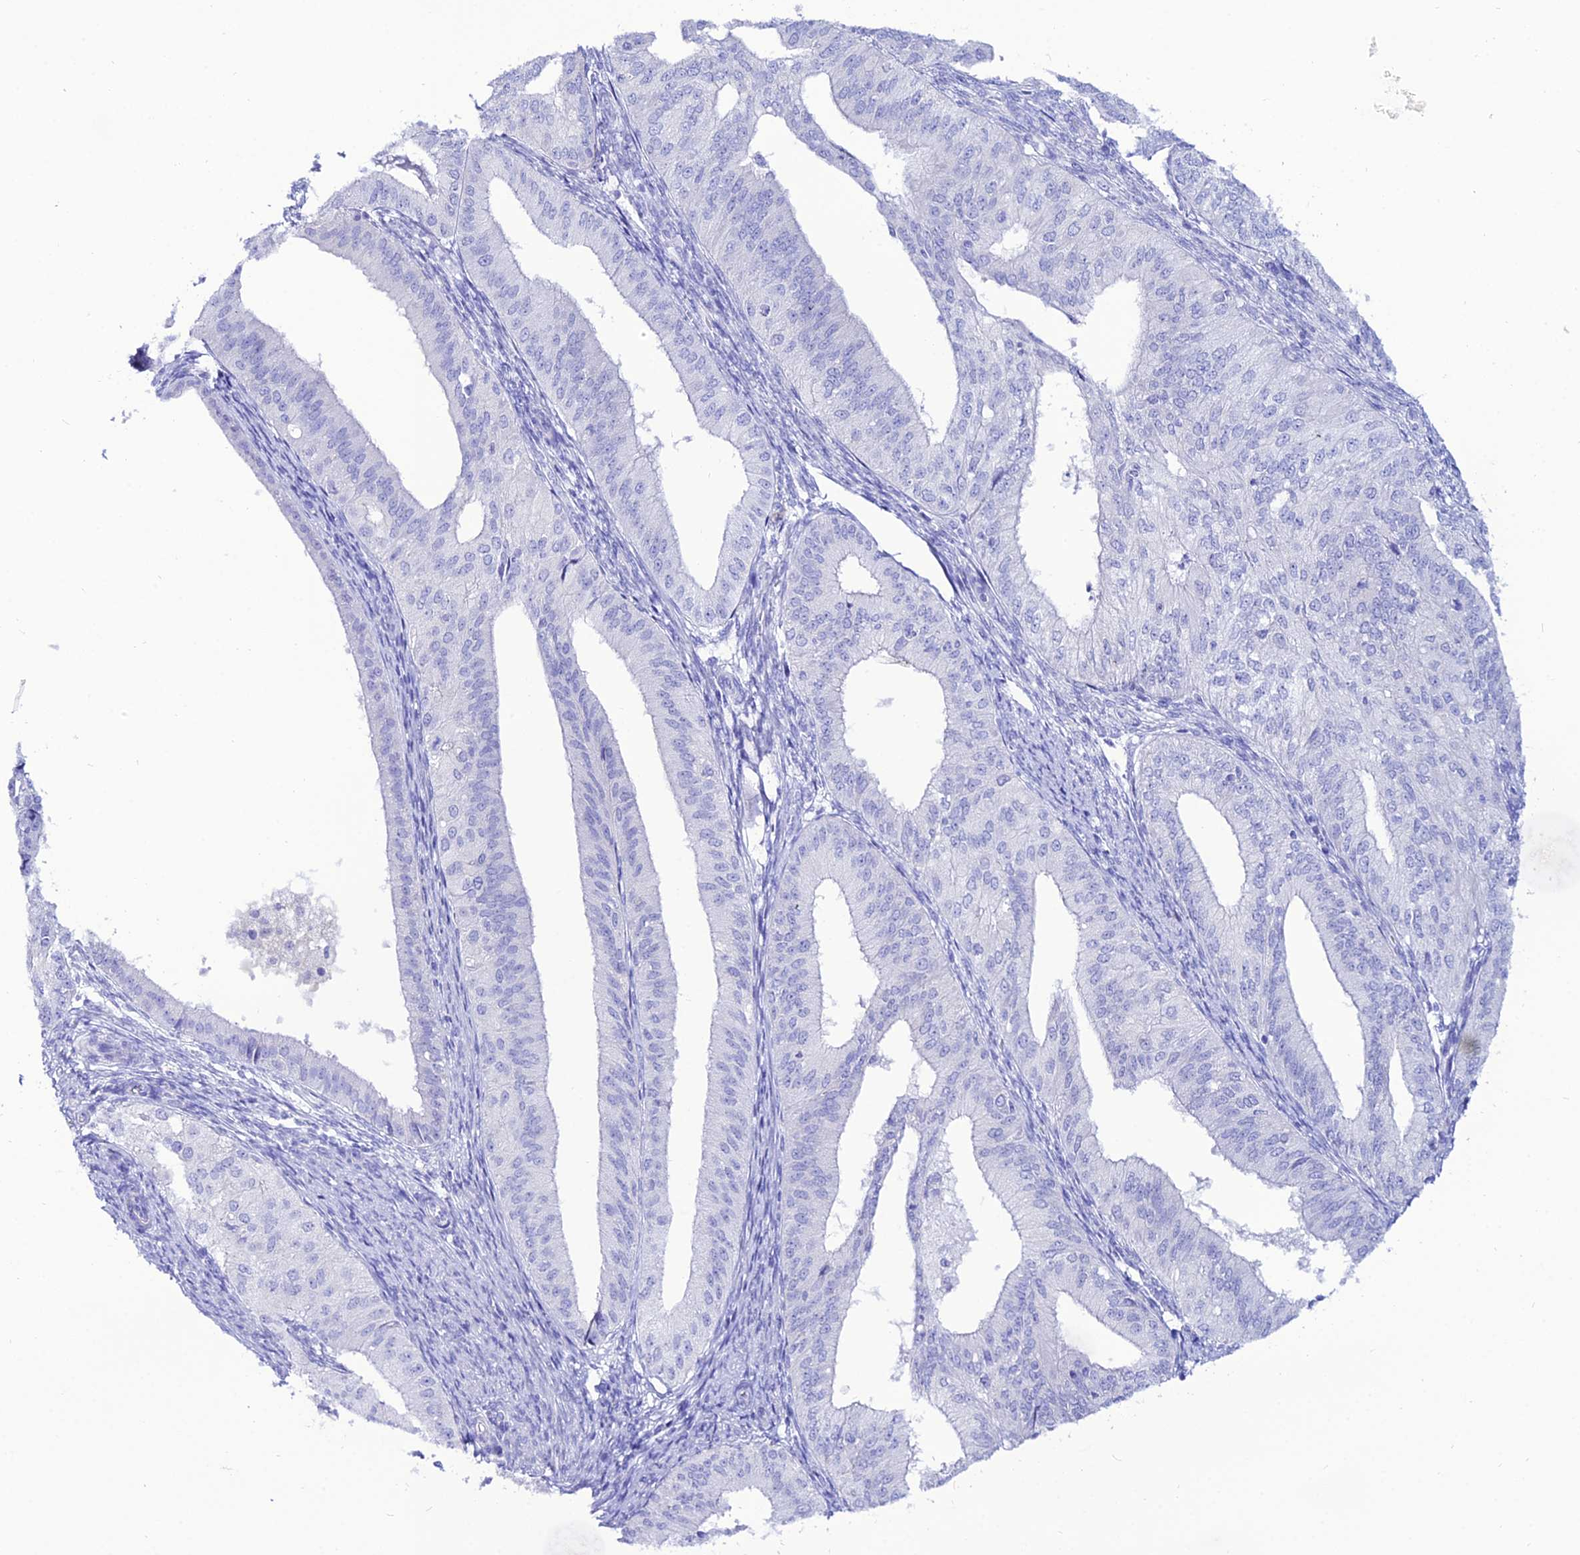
{"staining": {"intensity": "negative", "quantity": "none", "location": "none"}, "tissue": "endometrial cancer", "cell_type": "Tumor cells", "image_type": "cancer", "snomed": [{"axis": "morphology", "description": "Adenocarcinoma, NOS"}, {"axis": "topography", "description": "Endometrium"}], "caption": "Tumor cells are negative for brown protein staining in endometrial cancer (adenocarcinoma).", "gene": "OR4D5", "patient": {"sex": "female", "age": 50}}